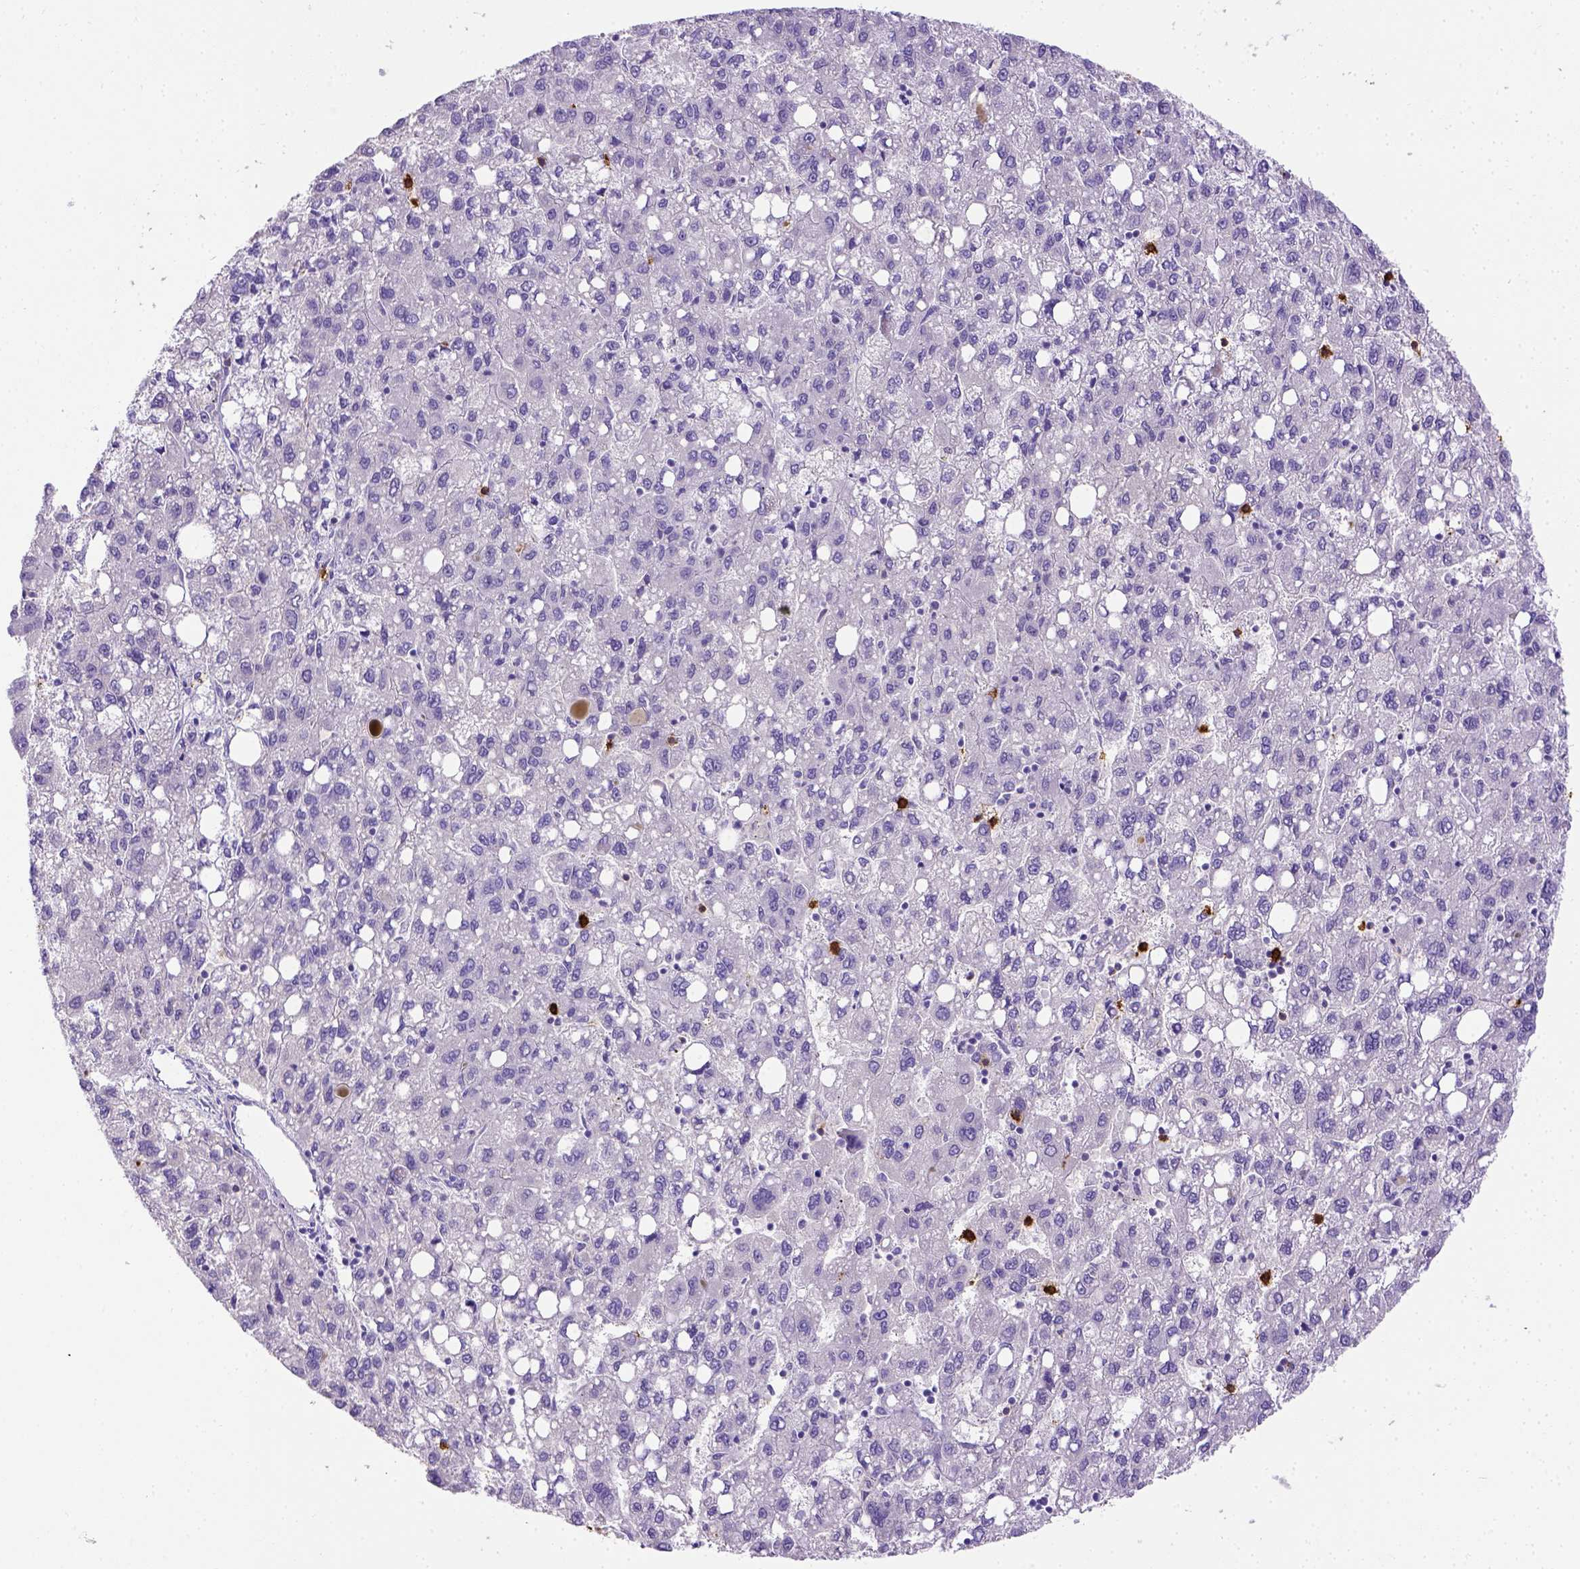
{"staining": {"intensity": "negative", "quantity": "none", "location": "none"}, "tissue": "liver cancer", "cell_type": "Tumor cells", "image_type": "cancer", "snomed": [{"axis": "morphology", "description": "Carcinoma, Hepatocellular, NOS"}, {"axis": "topography", "description": "Liver"}], "caption": "Immunohistochemistry image of liver hepatocellular carcinoma stained for a protein (brown), which exhibits no positivity in tumor cells. The staining was performed using DAB (3,3'-diaminobenzidine) to visualize the protein expression in brown, while the nuclei were stained in blue with hematoxylin (Magnification: 20x).", "gene": "B3GAT1", "patient": {"sex": "female", "age": 82}}